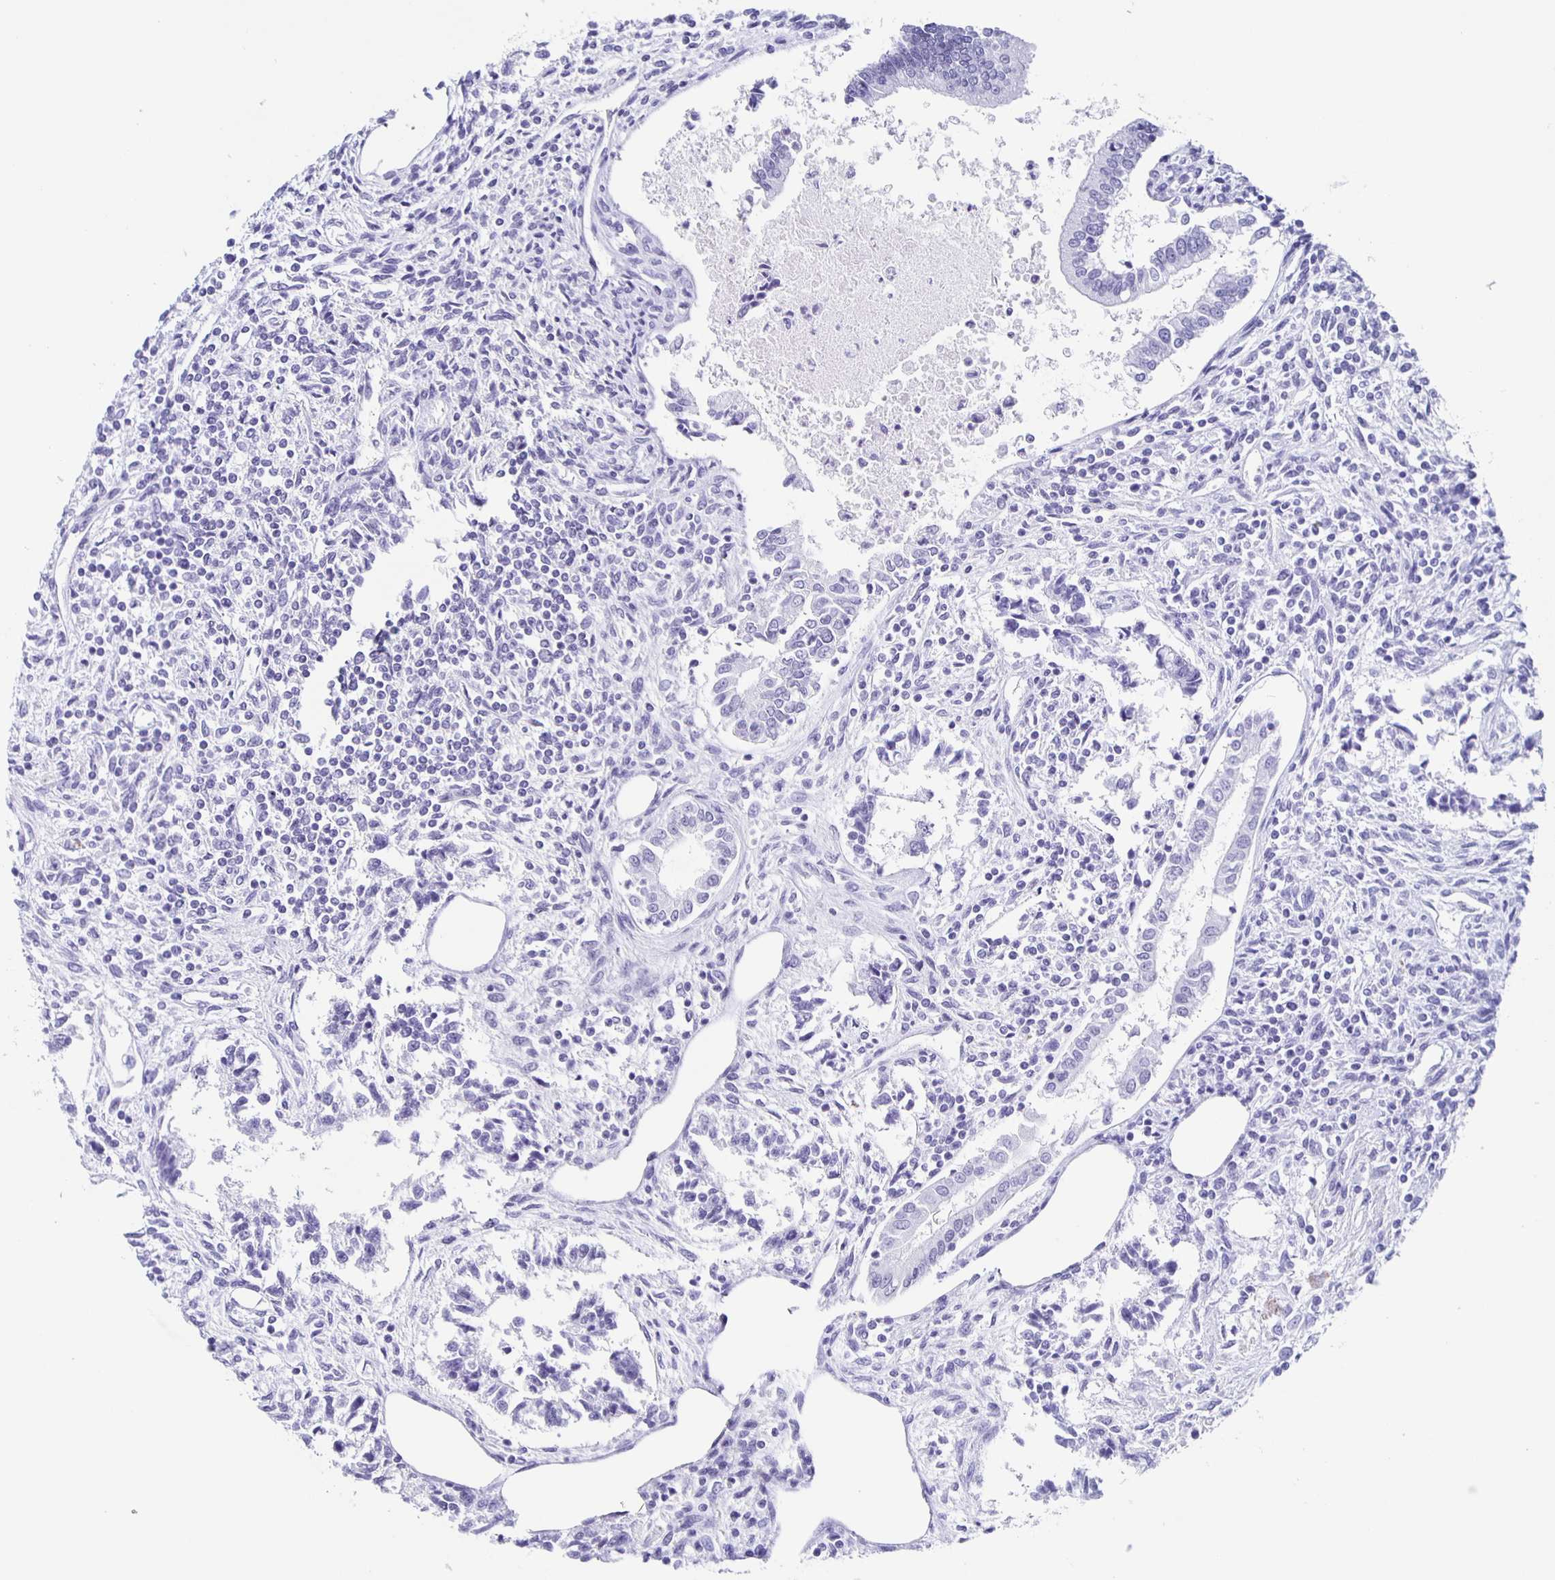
{"staining": {"intensity": "negative", "quantity": "none", "location": "none"}, "tissue": "testis cancer", "cell_type": "Tumor cells", "image_type": "cancer", "snomed": [{"axis": "morphology", "description": "Carcinoma, Embryonal, NOS"}, {"axis": "topography", "description": "Testis"}], "caption": "Embryonal carcinoma (testis) stained for a protein using immunohistochemistry (IHC) exhibits no positivity tumor cells.", "gene": "TPPP", "patient": {"sex": "male", "age": 37}}